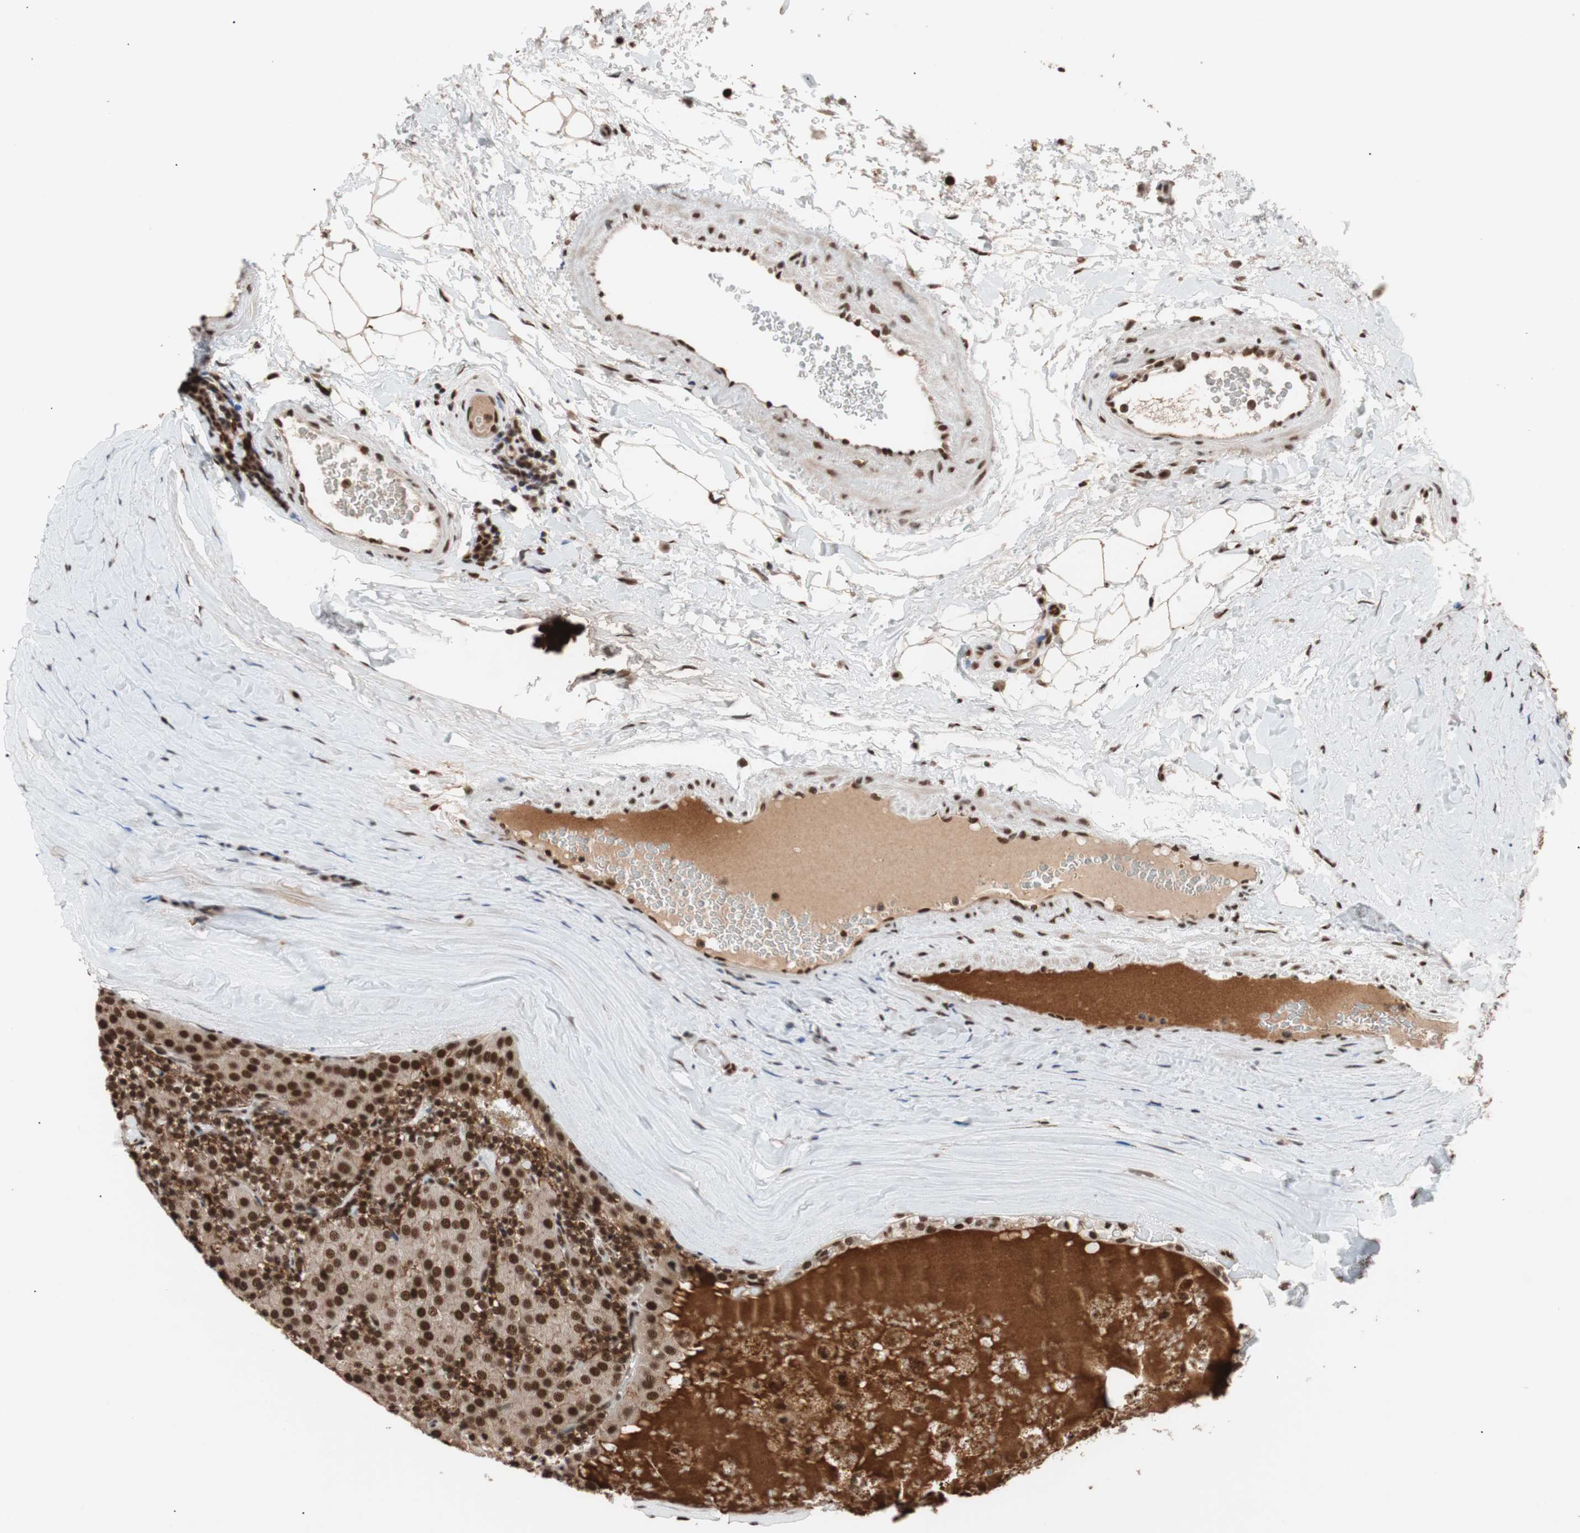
{"staining": {"intensity": "strong", "quantity": "25%-75%", "location": "nuclear"}, "tissue": "parathyroid gland", "cell_type": "Glandular cells", "image_type": "normal", "snomed": [{"axis": "morphology", "description": "Normal tissue, NOS"}, {"axis": "morphology", "description": "Adenoma, NOS"}, {"axis": "topography", "description": "Parathyroid gland"}], "caption": "This histopathology image demonstrates immunohistochemistry (IHC) staining of unremarkable parathyroid gland, with high strong nuclear expression in about 25%-75% of glandular cells.", "gene": "CHAMP1", "patient": {"sex": "female", "age": 86}}